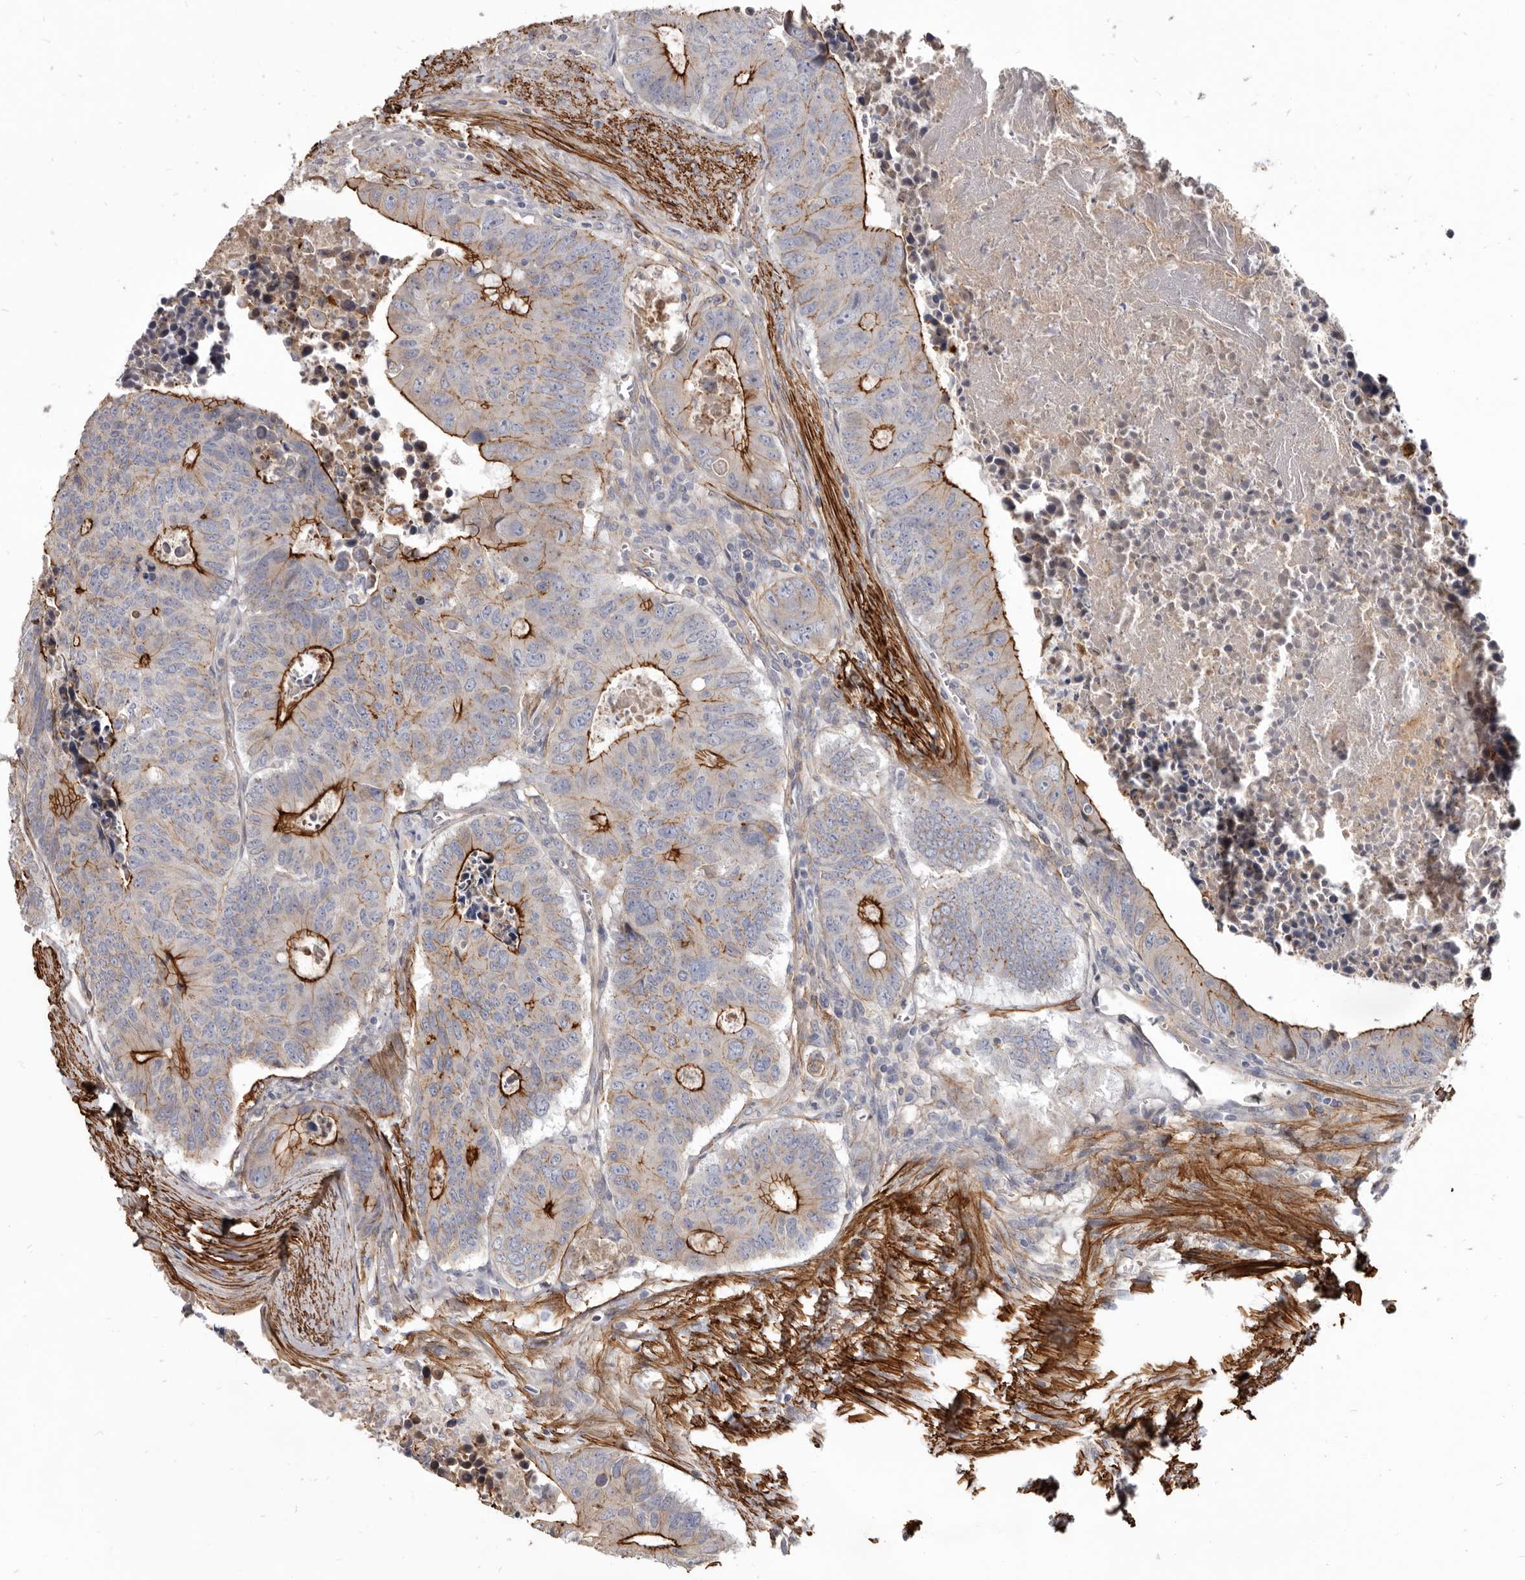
{"staining": {"intensity": "strong", "quantity": "25%-75%", "location": "cytoplasmic/membranous"}, "tissue": "colorectal cancer", "cell_type": "Tumor cells", "image_type": "cancer", "snomed": [{"axis": "morphology", "description": "Adenocarcinoma, NOS"}, {"axis": "topography", "description": "Colon"}], "caption": "Immunohistochemical staining of human colorectal adenocarcinoma reveals strong cytoplasmic/membranous protein expression in approximately 25%-75% of tumor cells.", "gene": "CGN", "patient": {"sex": "male", "age": 87}}